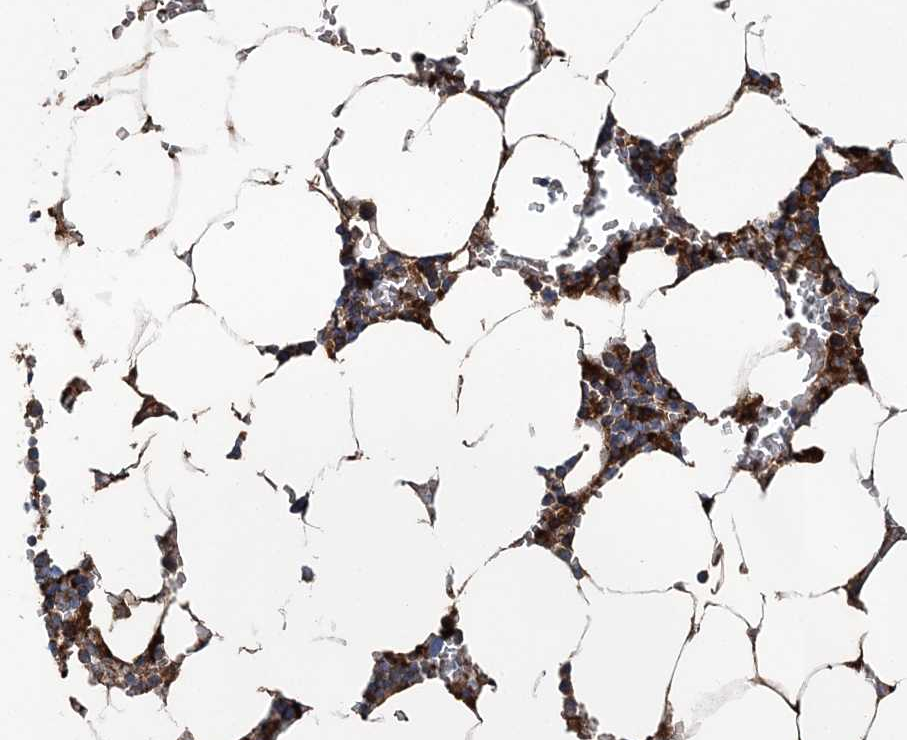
{"staining": {"intensity": "strong", "quantity": "25%-75%", "location": "cytoplasmic/membranous"}, "tissue": "bone marrow", "cell_type": "Hematopoietic cells", "image_type": "normal", "snomed": [{"axis": "morphology", "description": "Normal tissue, NOS"}, {"axis": "topography", "description": "Bone marrow"}], "caption": "A photomicrograph showing strong cytoplasmic/membranous staining in approximately 25%-75% of hematopoietic cells in unremarkable bone marrow, as visualized by brown immunohistochemical staining.", "gene": "SPOPL", "patient": {"sex": "male", "age": 70}}